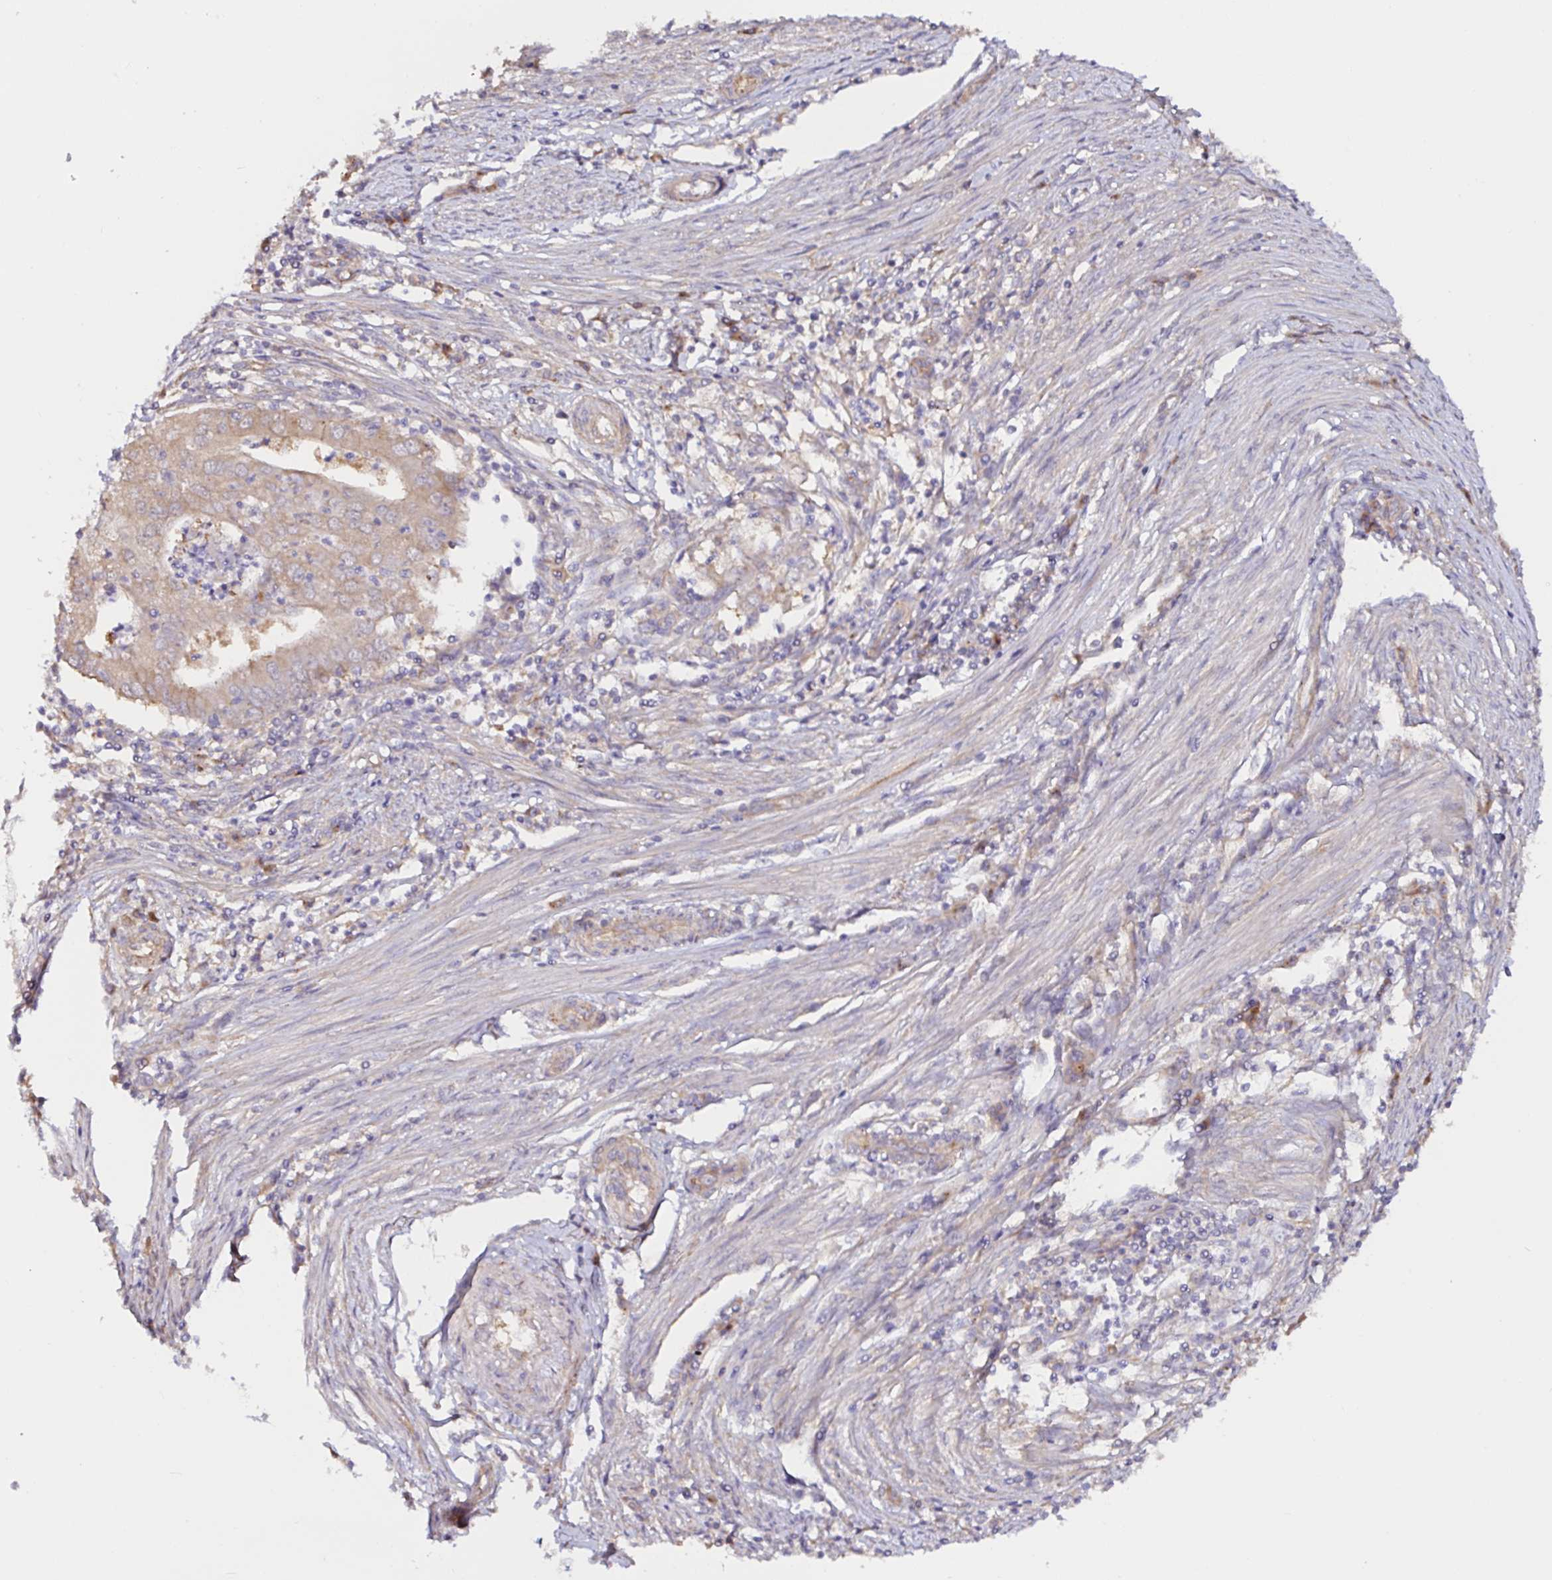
{"staining": {"intensity": "weak", "quantity": "25%-75%", "location": "cytoplasmic/membranous"}, "tissue": "endometrial cancer", "cell_type": "Tumor cells", "image_type": "cancer", "snomed": [{"axis": "morphology", "description": "Adenocarcinoma, NOS"}, {"axis": "topography", "description": "Endometrium"}], "caption": "Immunohistochemistry (IHC) micrograph of neoplastic tissue: human adenocarcinoma (endometrial) stained using immunohistochemistry (IHC) demonstrates low levels of weak protein expression localized specifically in the cytoplasmic/membranous of tumor cells, appearing as a cytoplasmic/membranous brown color.", "gene": "RSRP1", "patient": {"sex": "female", "age": 50}}